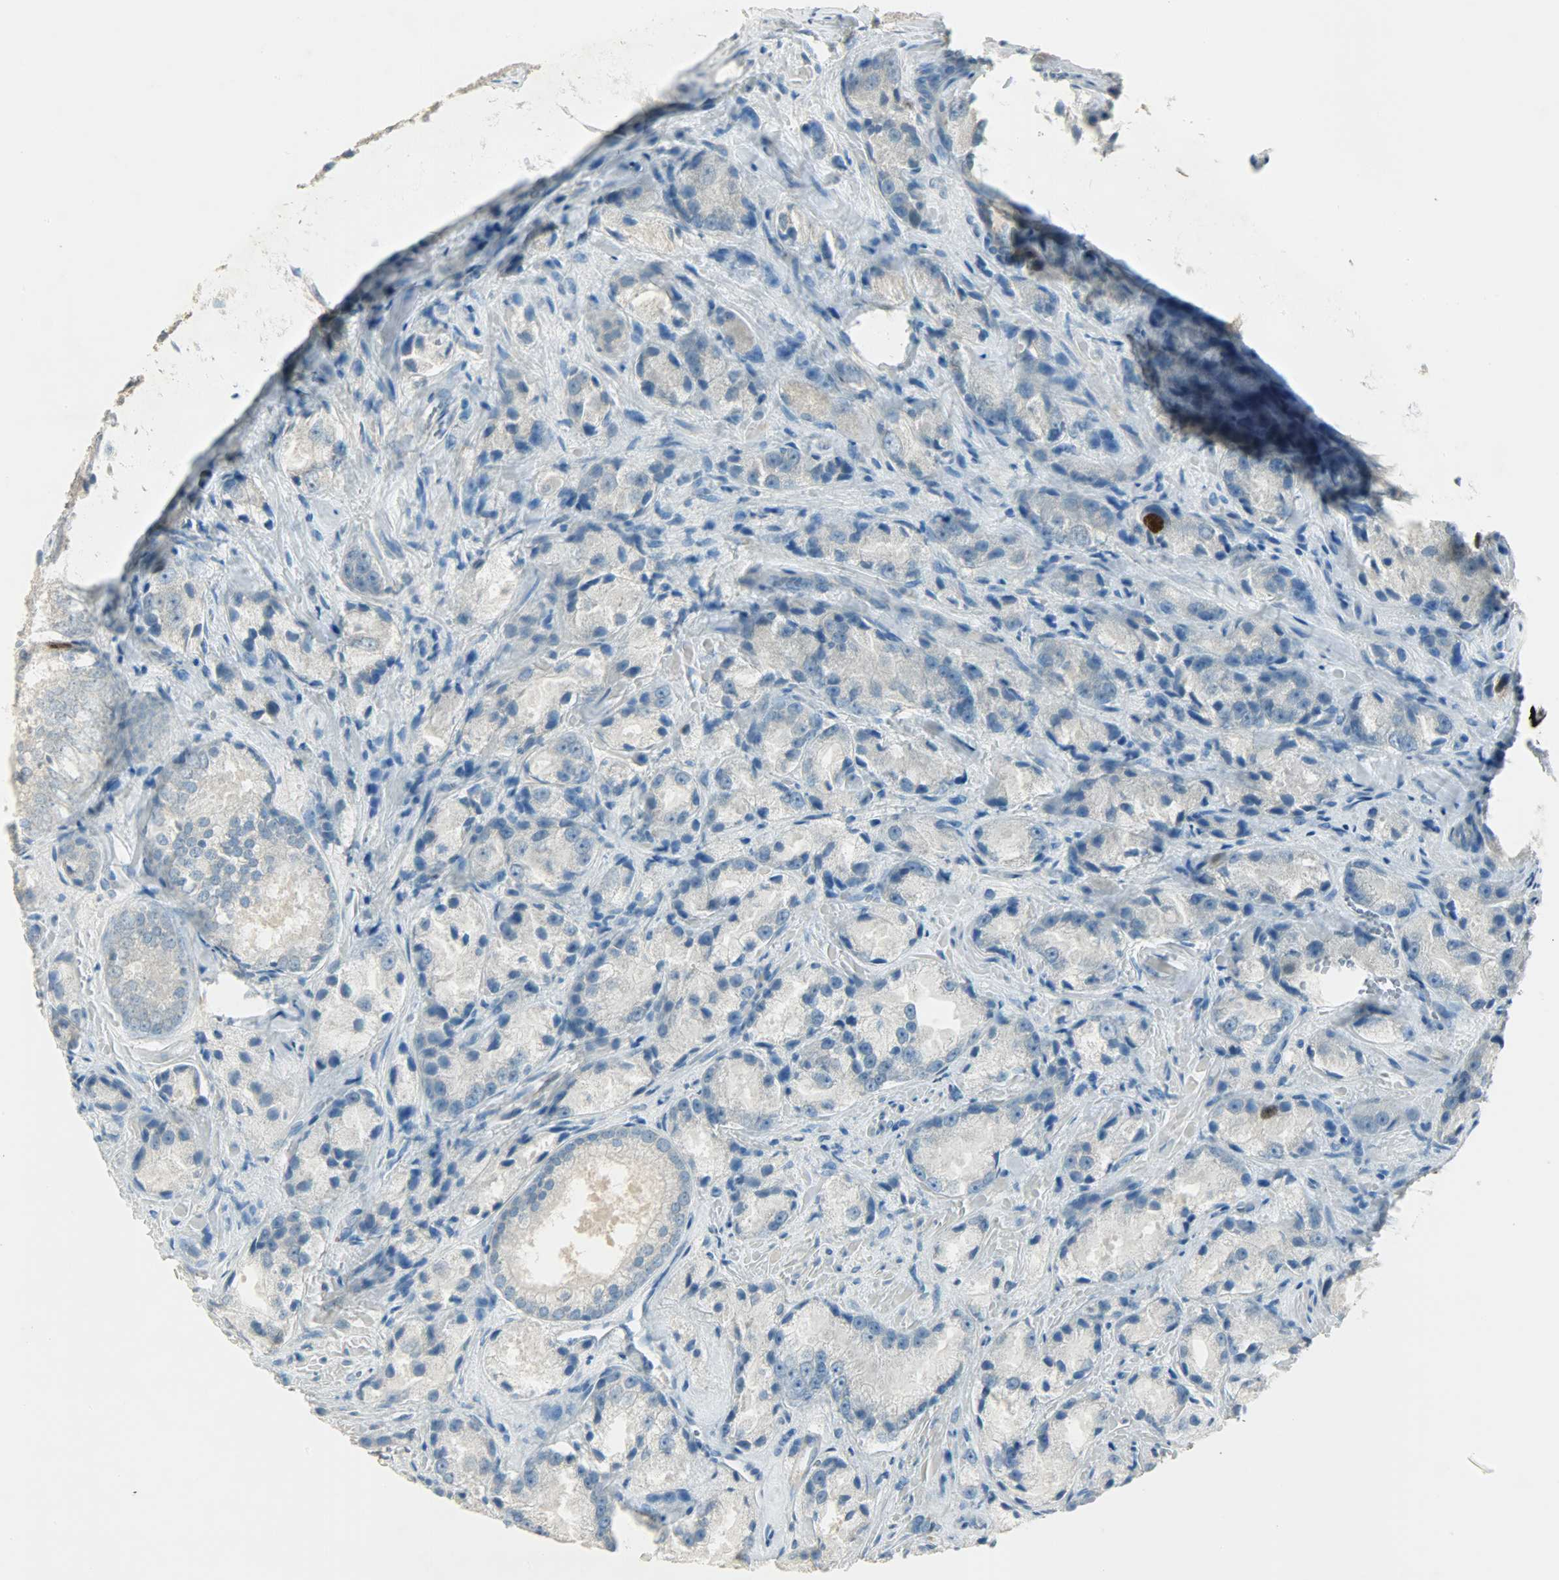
{"staining": {"intensity": "weak", "quantity": "25%-75%", "location": "cytoplasmic/membranous"}, "tissue": "prostate cancer", "cell_type": "Tumor cells", "image_type": "cancer", "snomed": [{"axis": "morphology", "description": "Adenocarcinoma, Low grade"}, {"axis": "topography", "description": "Prostate"}], "caption": "Weak cytoplasmic/membranous staining for a protein is present in about 25%-75% of tumor cells of prostate adenocarcinoma (low-grade) using immunohistochemistry.", "gene": "TPX2", "patient": {"sex": "male", "age": 64}}